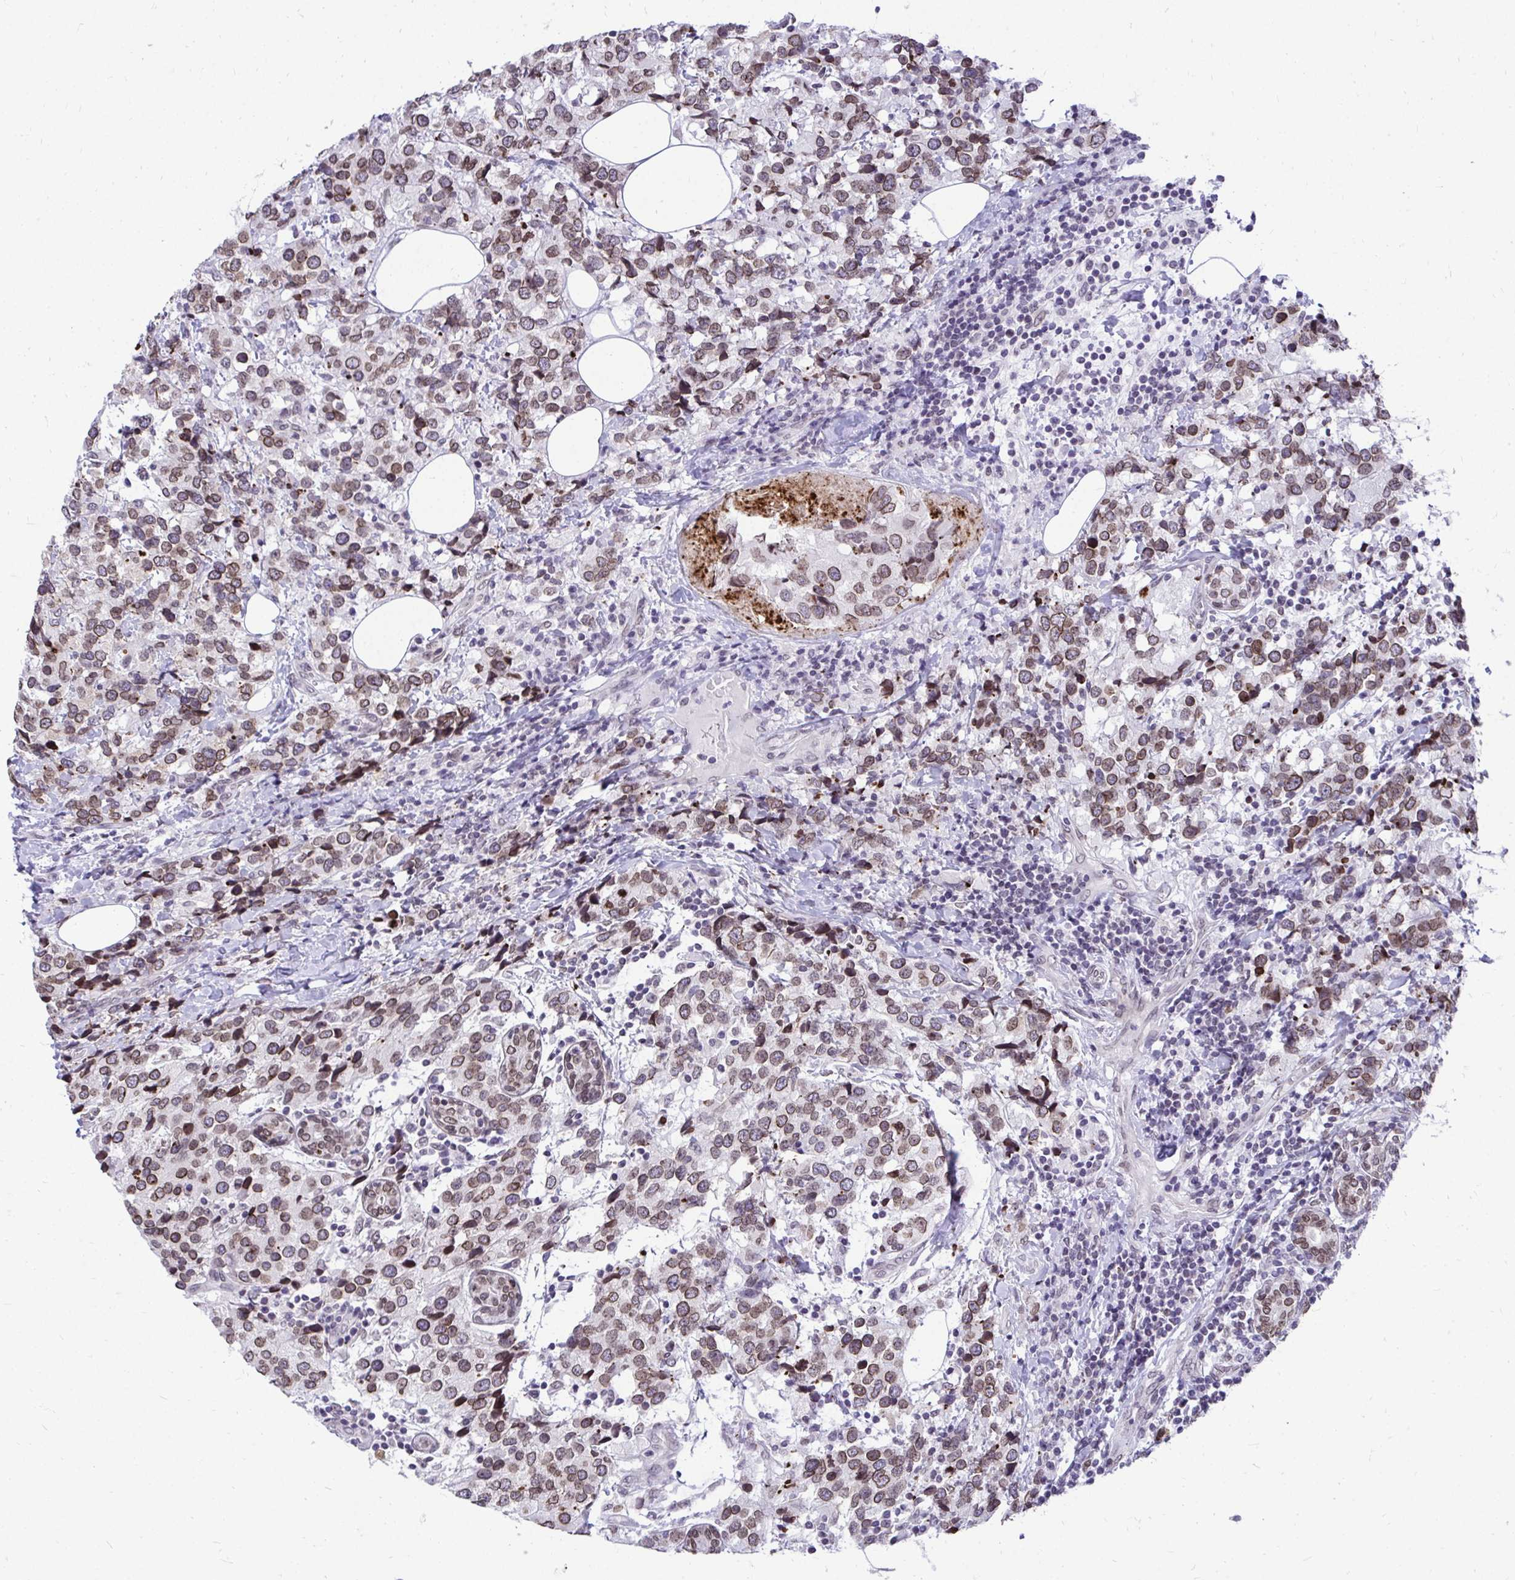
{"staining": {"intensity": "moderate", "quantity": ">75%", "location": "cytoplasmic/membranous,nuclear"}, "tissue": "breast cancer", "cell_type": "Tumor cells", "image_type": "cancer", "snomed": [{"axis": "morphology", "description": "Lobular carcinoma"}, {"axis": "topography", "description": "Breast"}], "caption": "Immunohistochemistry (IHC) staining of lobular carcinoma (breast), which demonstrates medium levels of moderate cytoplasmic/membranous and nuclear expression in approximately >75% of tumor cells indicating moderate cytoplasmic/membranous and nuclear protein expression. The staining was performed using DAB (brown) for protein detection and nuclei were counterstained in hematoxylin (blue).", "gene": "BANF1", "patient": {"sex": "female", "age": 59}}